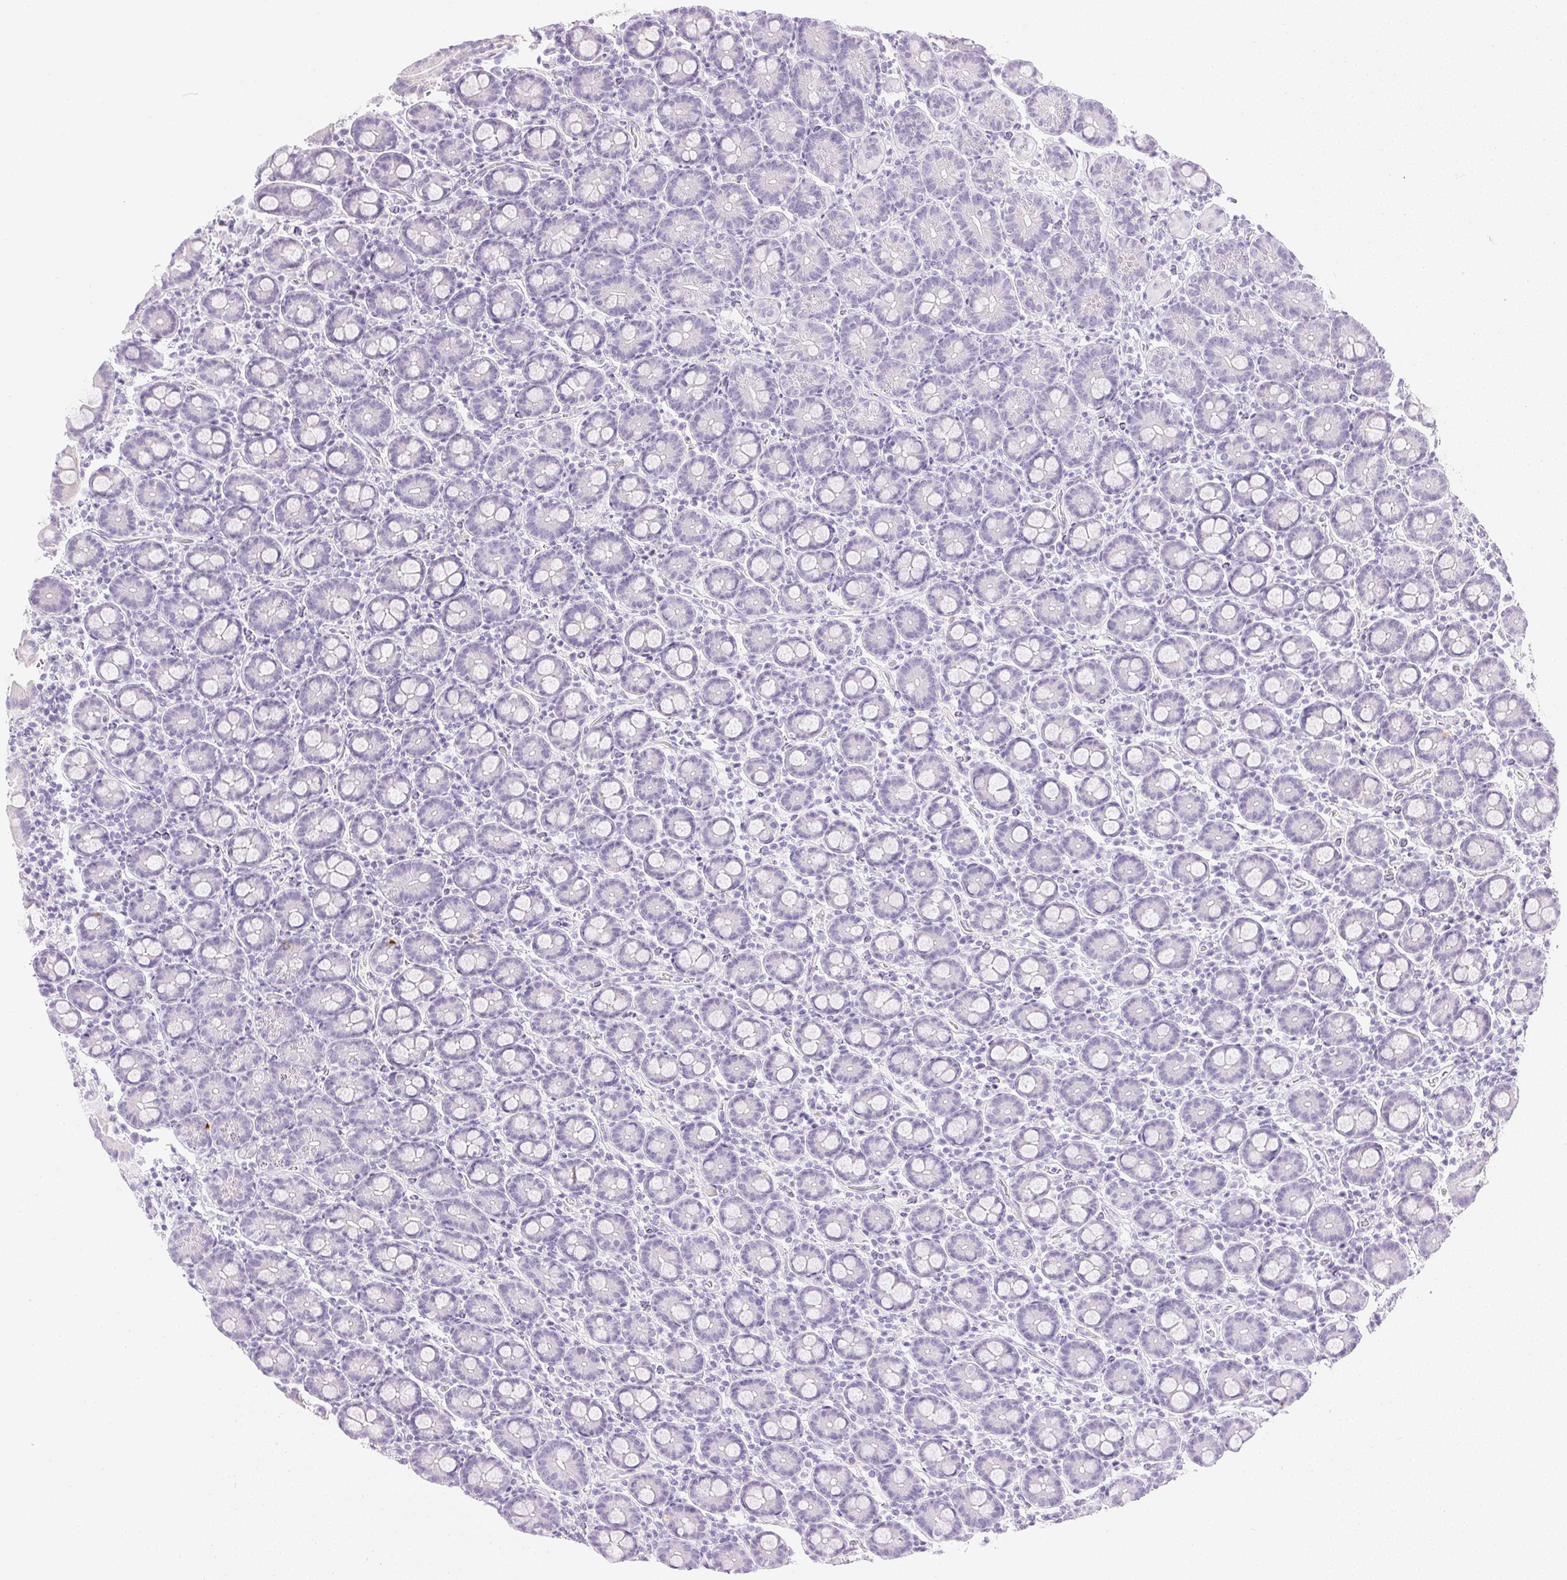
{"staining": {"intensity": "negative", "quantity": "none", "location": "none"}, "tissue": "small intestine", "cell_type": "Glandular cells", "image_type": "normal", "snomed": [{"axis": "morphology", "description": "Normal tissue, NOS"}, {"axis": "topography", "description": "Small intestine"}], "caption": "Immunohistochemical staining of unremarkable small intestine displays no significant positivity in glandular cells. Nuclei are stained in blue.", "gene": "CPB1", "patient": {"sex": "male", "age": 26}}